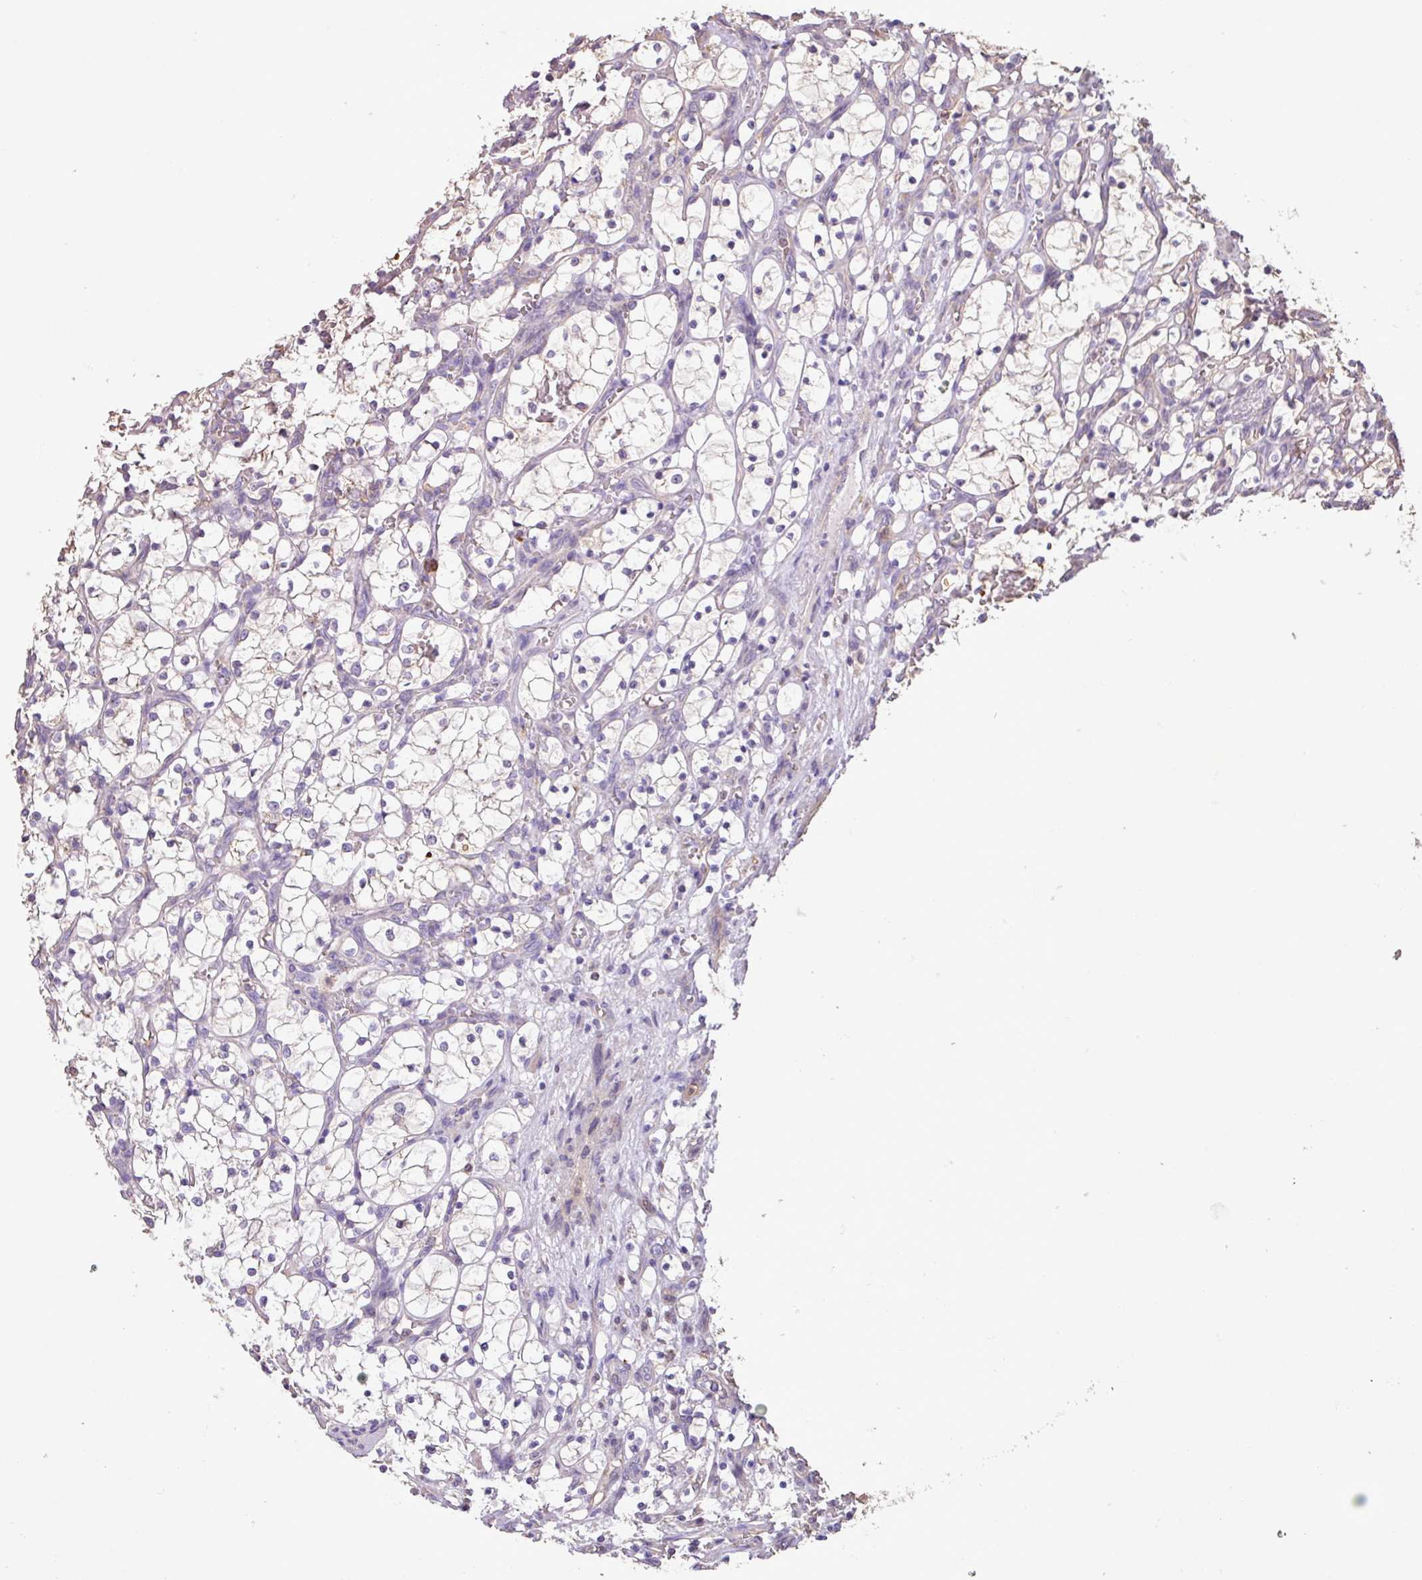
{"staining": {"intensity": "negative", "quantity": "none", "location": "none"}, "tissue": "renal cancer", "cell_type": "Tumor cells", "image_type": "cancer", "snomed": [{"axis": "morphology", "description": "Adenocarcinoma, NOS"}, {"axis": "topography", "description": "Kidney"}], "caption": "A micrograph of adenocarcinoma (renal) stained for a protein shows no brown staining in tumor cells.", "gene": "CHST11", "patient": {"sex": "female", "age": 69}}